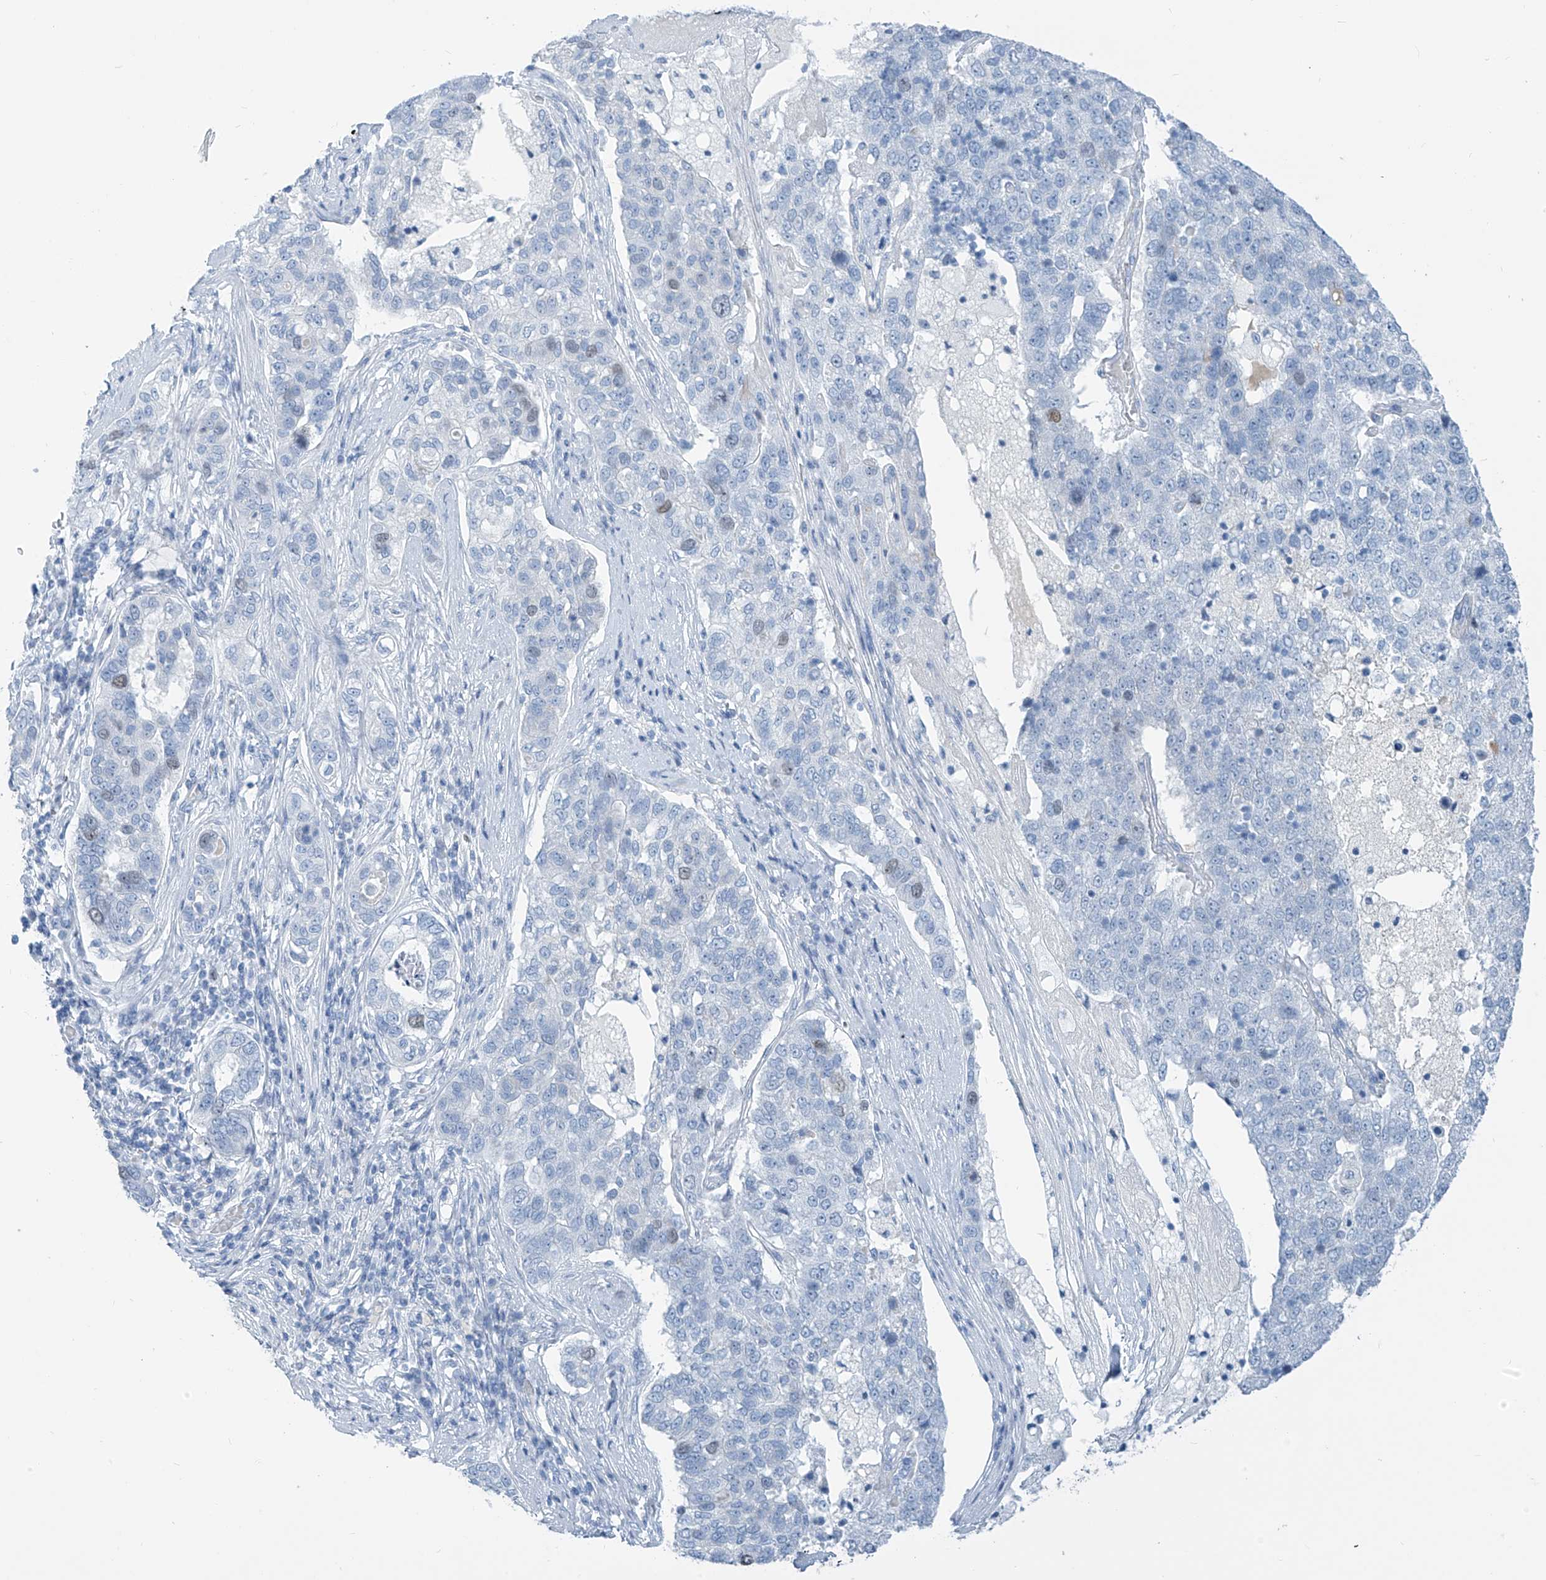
{"staining": {"intensity": "negative", "quantity": "none", "location": "none"}, "tissue": "pancreatic cancer", "cell_type": "Tumor cells", "image_type": "cancer", "snomed": [{"axis": "morphology", "description": "Adenocarcinoma, NOS"}, {"axis": "topography", "description": "Pancreas"}], "caption": "Immunohistochemistry of human pancreatic cancer exhibits no positivity in tumor cells.", "gene": "SGO2", "patient": {"sex": "female", "age": 61}}